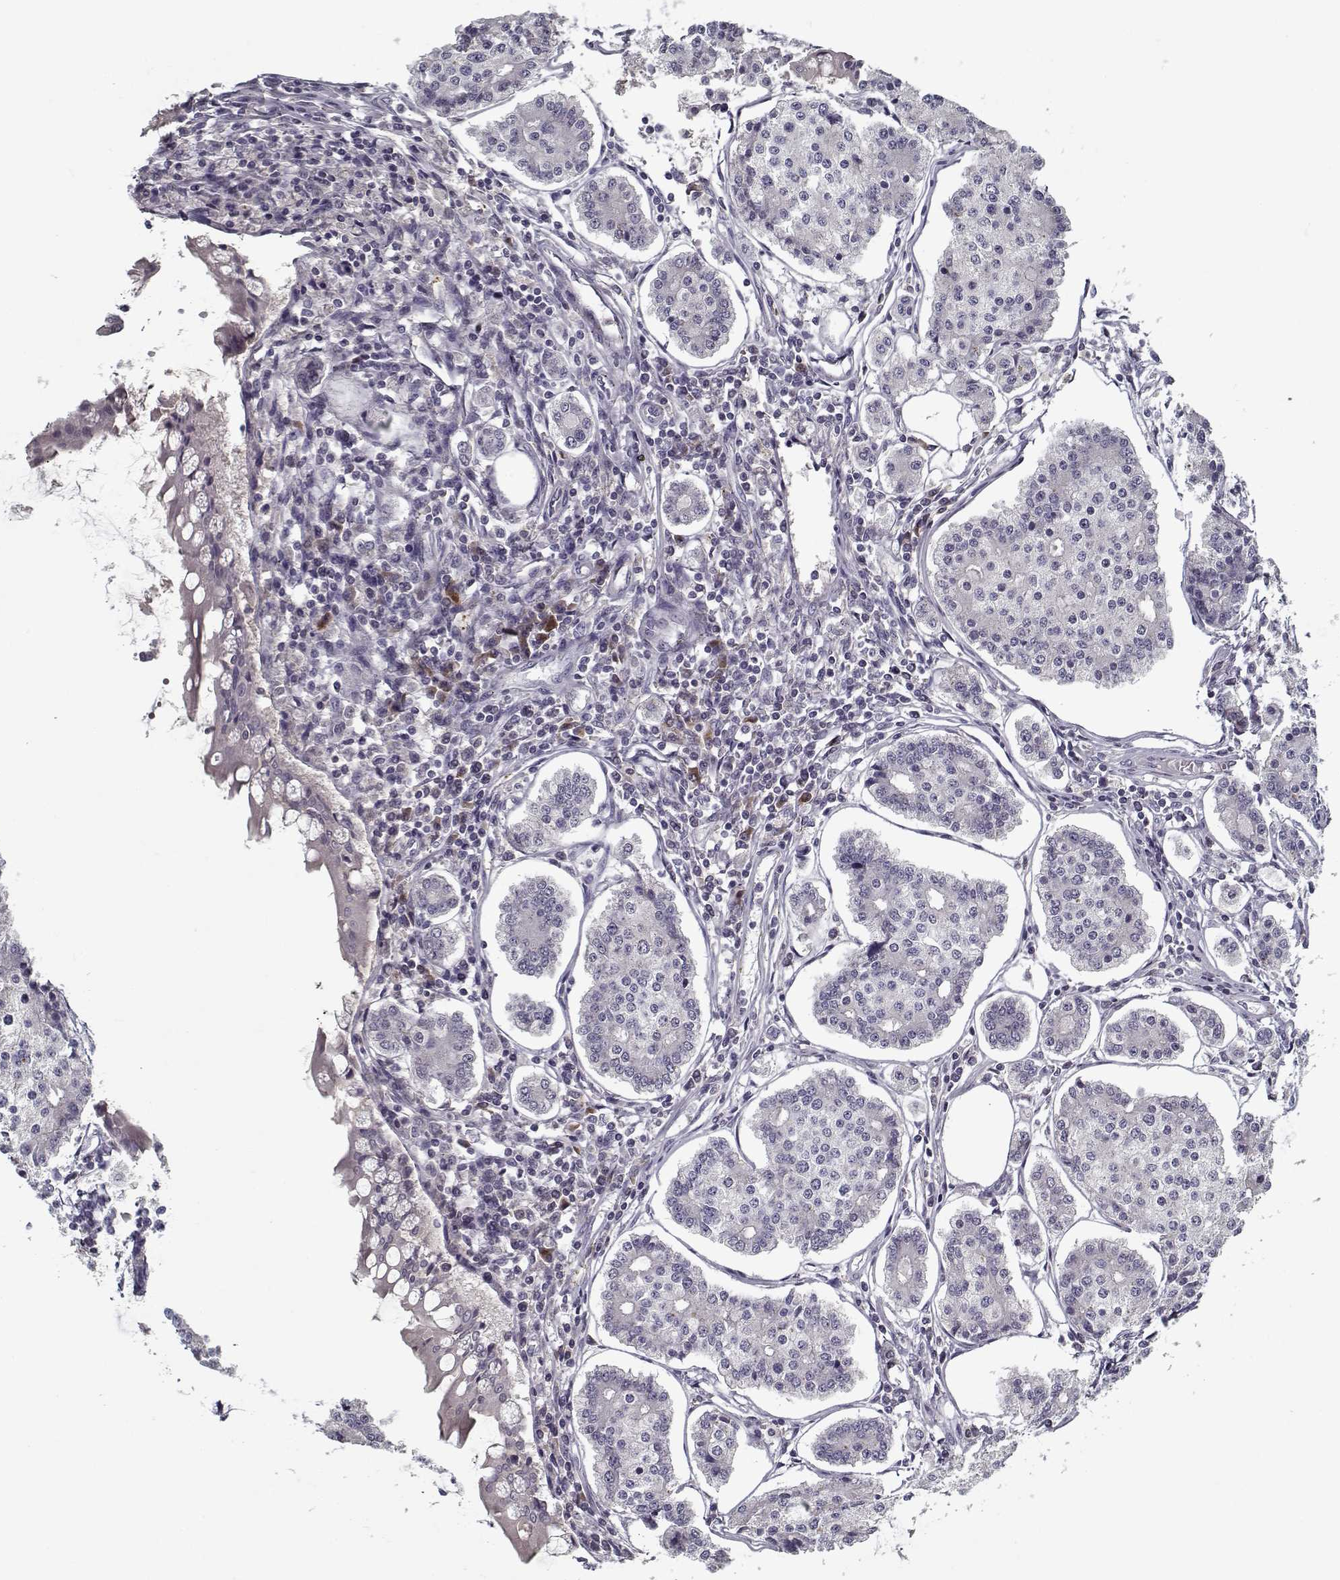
{"staining": {"intensity": "negative", "quantity": "none", "location": "none"}, "tissue": "carcinoid", "cell_type": "Tumor cells", "image_type": "cancer", "snomed": [{"axis": "morphology", "description": "Carcinoid, malignant, NOS"}, {"axis": "topography", "description": "Small intestine"}], "caption": "The micrograph shows no significant expression in tumor cells of carcinoid (malignant).", "gene": "UNC13D", "patient": {"sex": "female", "age": 65}}